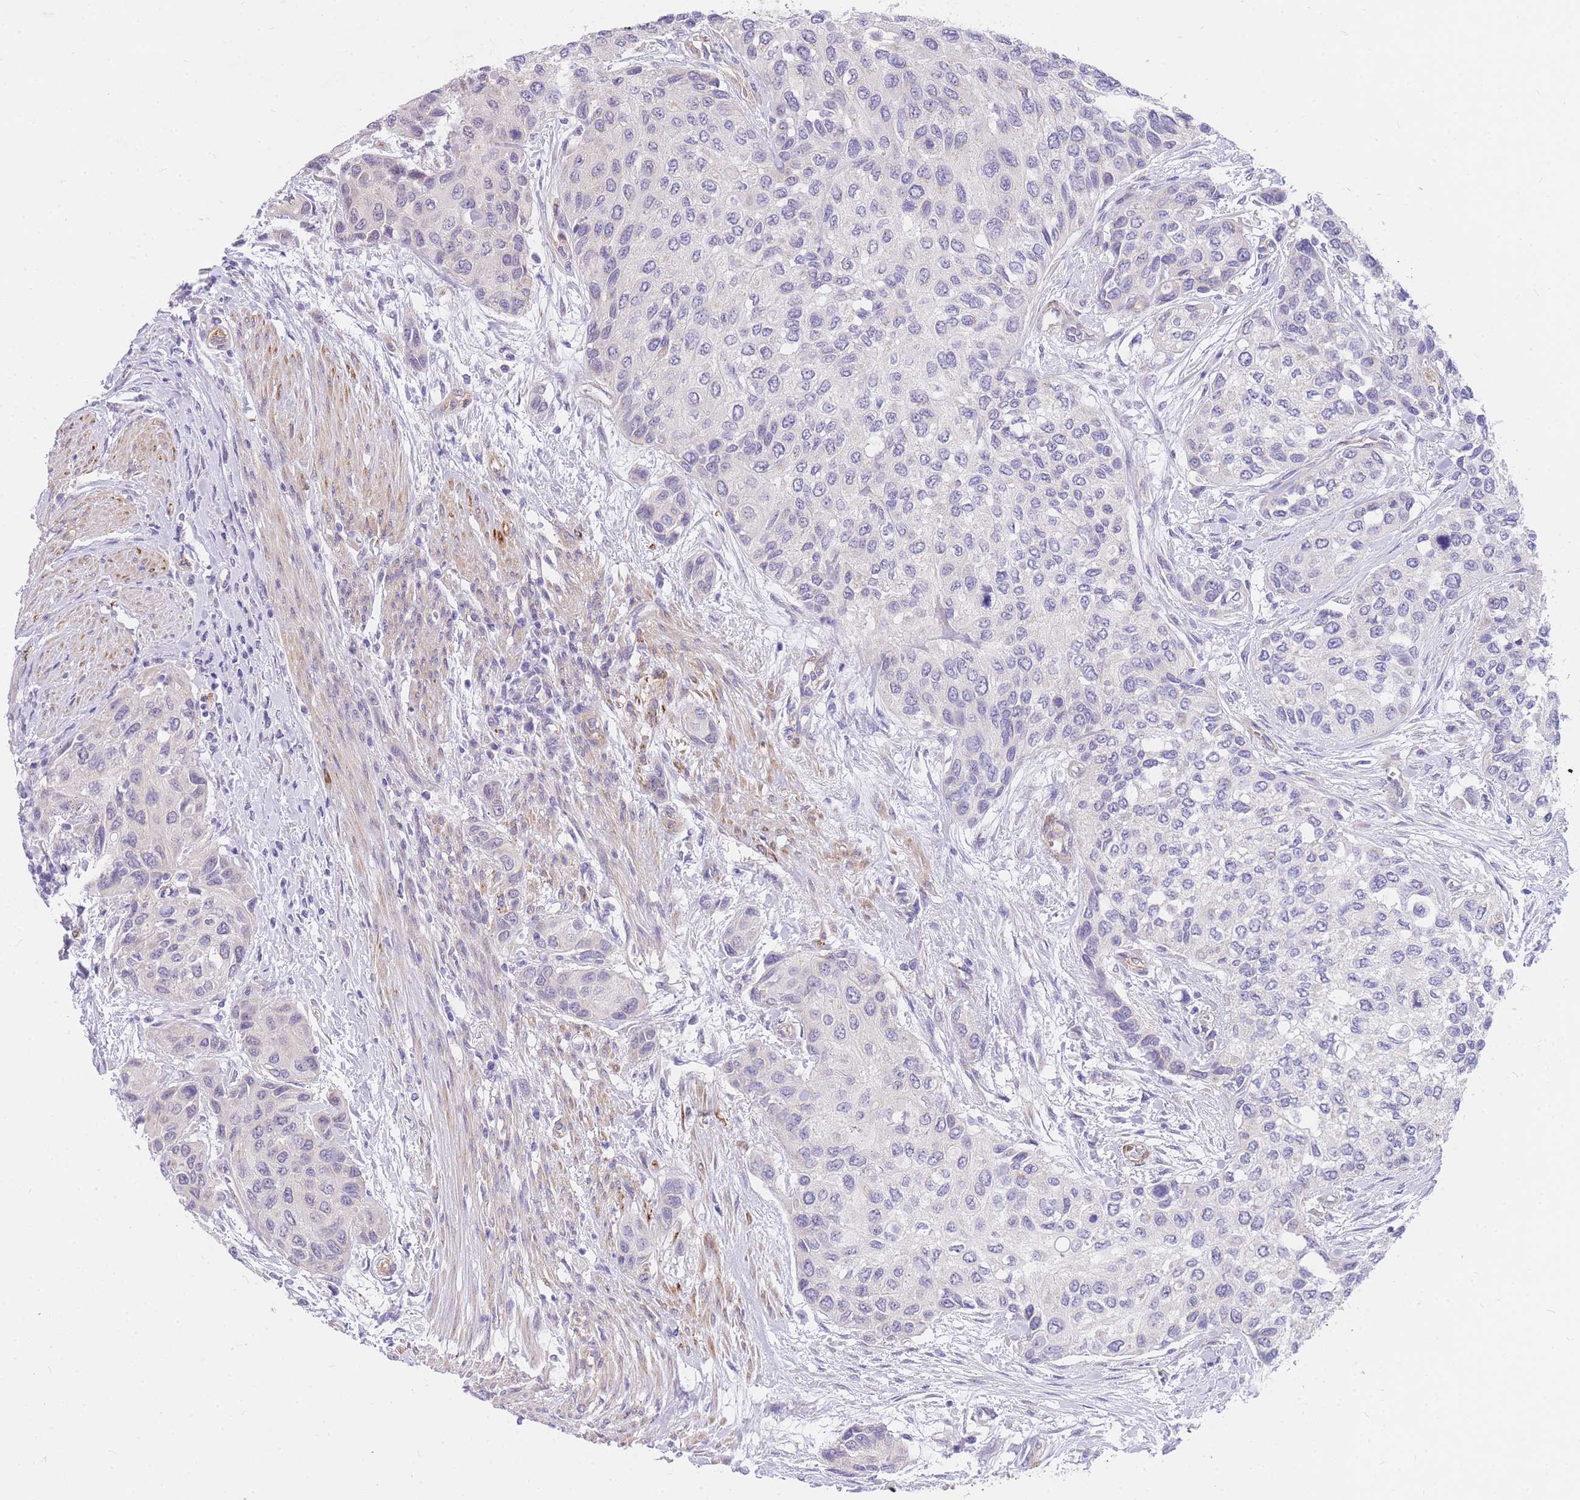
{"staining": {"intensity": "negative", "quantity": "none", "location": "none"}, "tissue": "urothelial cancer", "cell_type": "Tumor cells", "image_type": "cancer", "snomed": [{"axis": "morphology", "description": "Normal tissue, NOS"}, {"axis": "morphology", "description": "Urothelial carcinoma, High grade"}, {"axis": "topography", "description": "Vascular tissue"}, {"axis": "topography", "description": "Urinary bladder"}], "caption": "Immunohistochemistry (IHC) photomicrograph of human urothelial carcinoma (high-grade) stained for a protein (brown), which displays no positivity in tumor cells.", "gene": "S100PBP", "patient": {"sex": "female", "age": 56}}